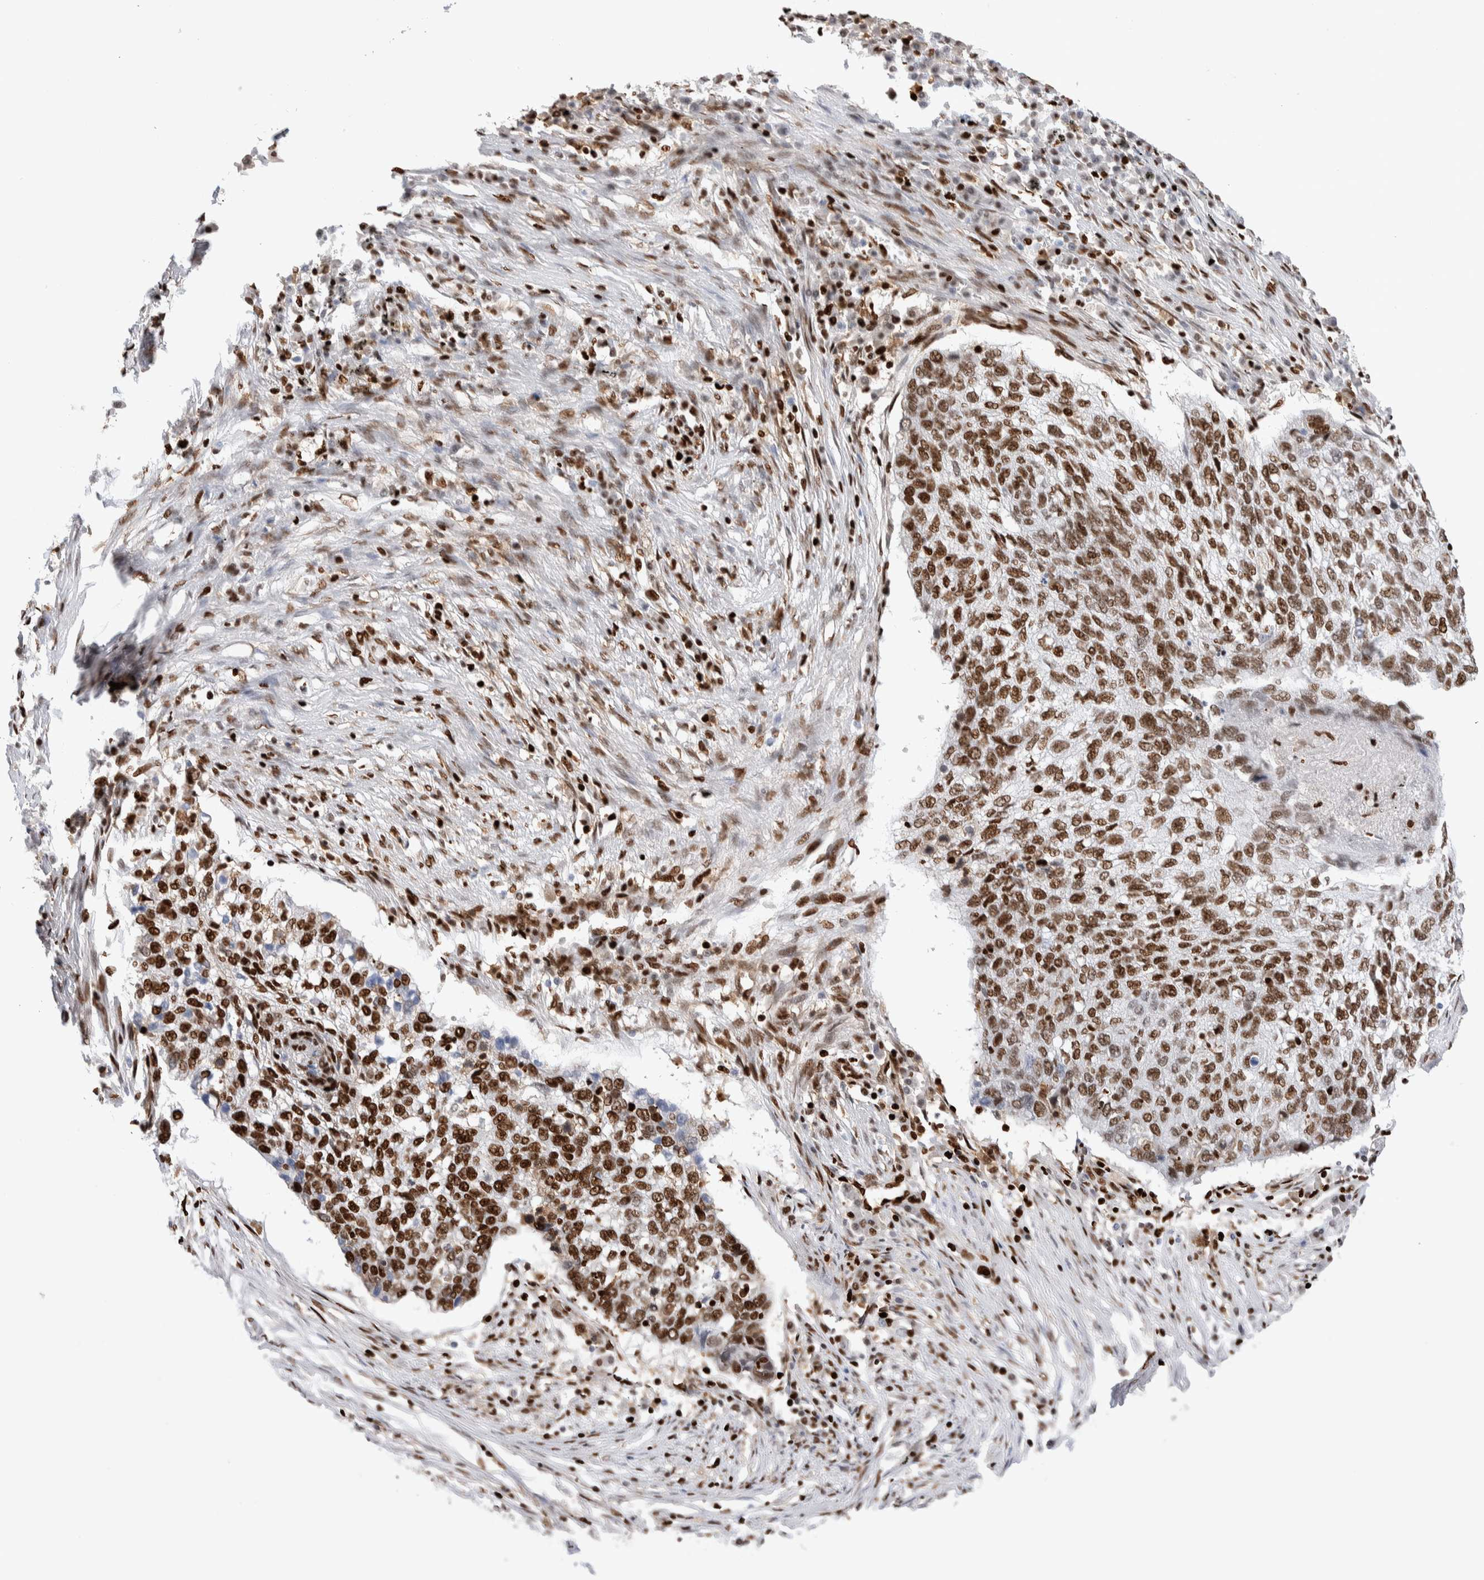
{"staining": {"intensity": "strong", "quantity": ">75%", "location": "nuclear"}, "tissue": "lung cancer", "cell_type": "Tumor cells", "image_type": "cancer", "snomed": [{"axis": "morphology", "description": "Squamous cell carcinoma, NOS"}, {"axis": "topography", "description": "Lung"}], "caption": "Lung cancer stained with a protein marker exhibits strong staining in tumor cells.", "gene": "RNASEK-C17orf49", "patient": {"sex": "female", "age": 63}}